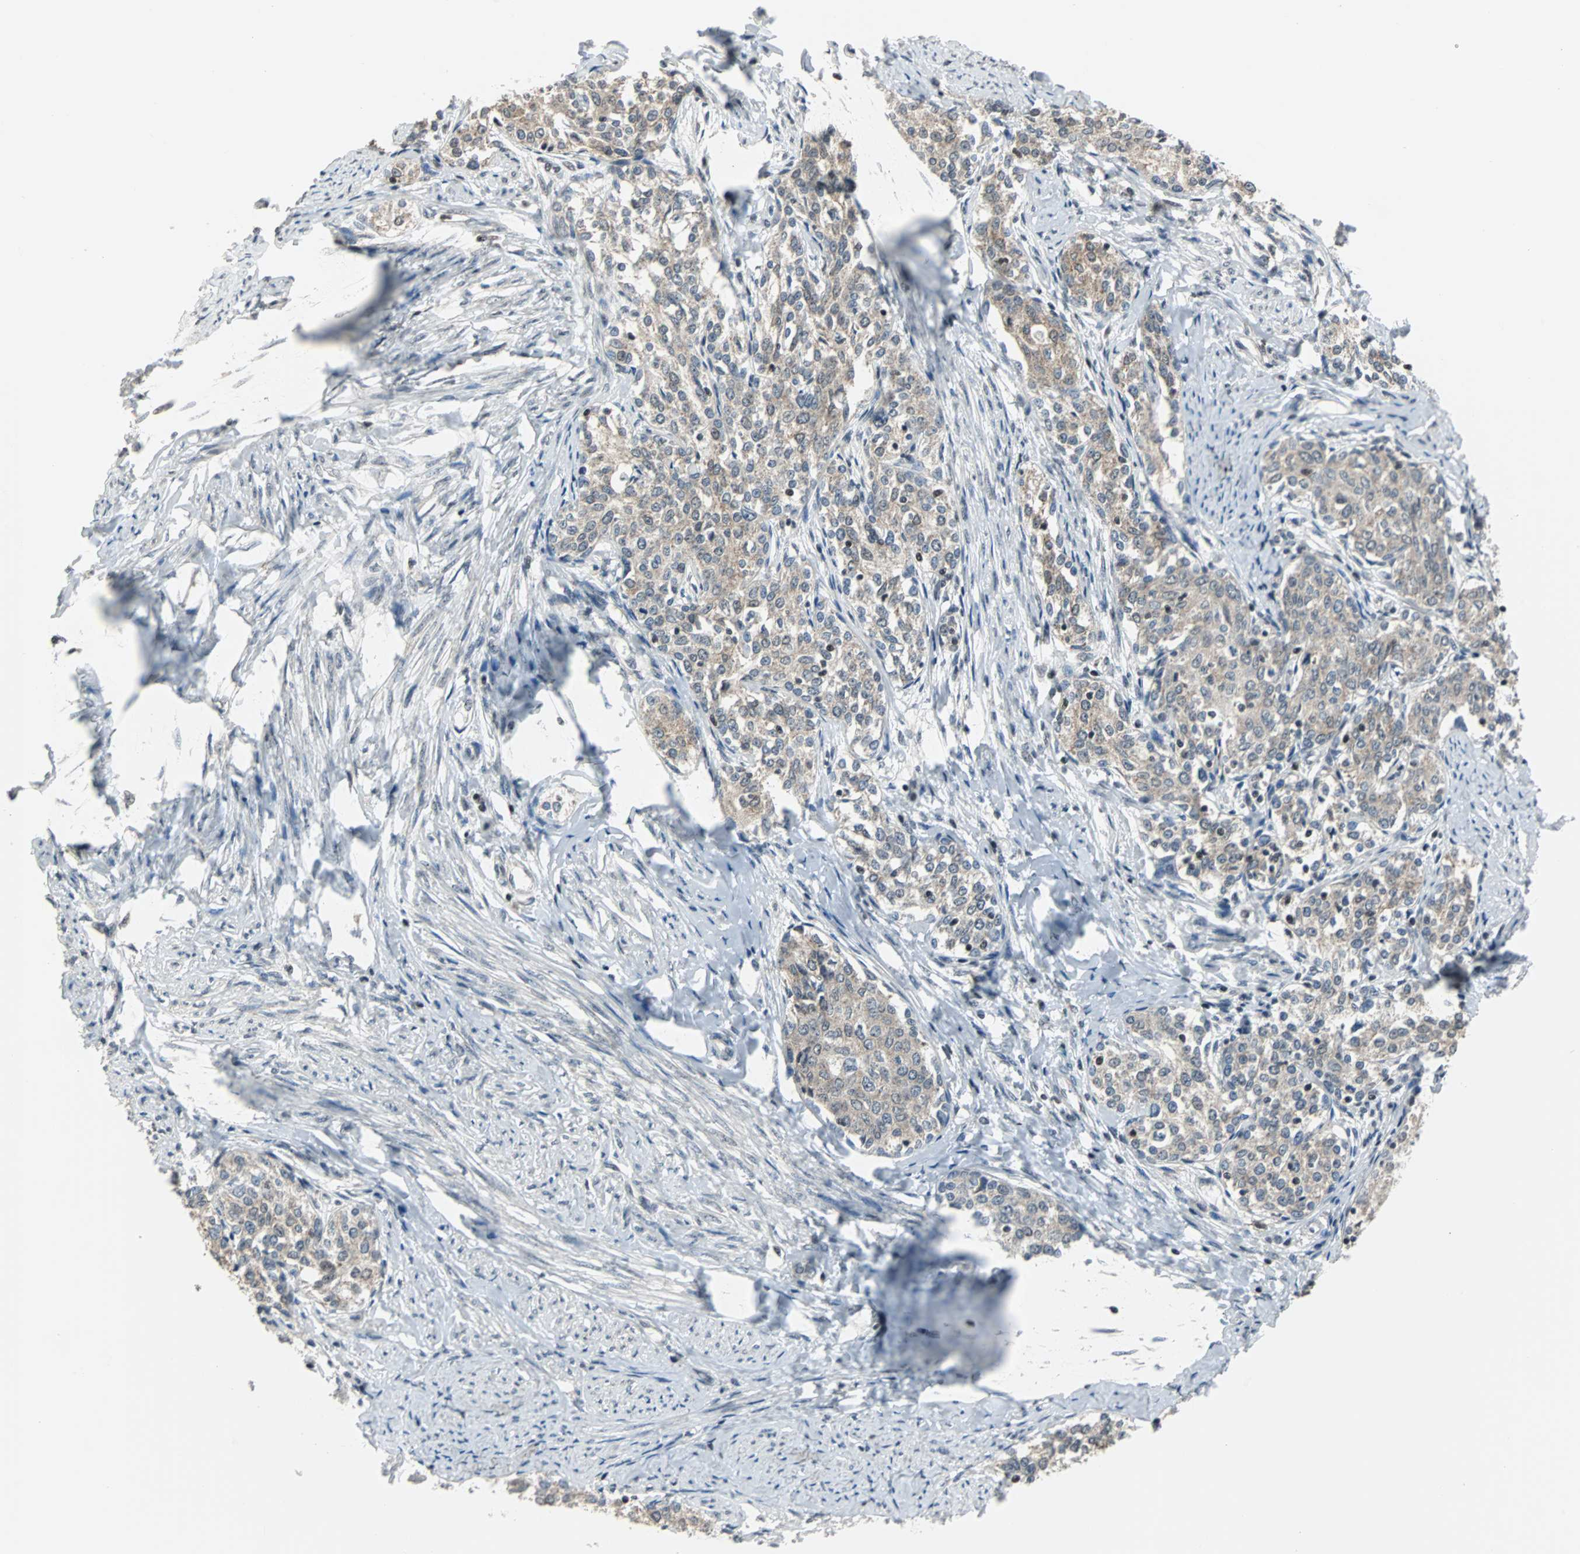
{"staining": {"intensity": "weak", "quantity": ">75%", "location": "cytoplasmic/membranous"}, "tissue": "cervical cancer", "cell_type": "Tumor cells", "image_type": "cancer", "snomed": [{"axis": "morphology", "description": "Squamous cell carcinoma, NOS"}, {"axis": "morphology", "description": "Adenocarcinoma, NOS"}, {"axis": "topography", "description": "Cervix"}], "caption": "About >75% of tumor cells in human cervical cancer (adenocarcinoma) display weak cytoplasmic/membranous protein staining as visualized by brown immunohistochemical staining.", "gene": "TERF2IP", "patient": {"sex": "female", "age": 52}}